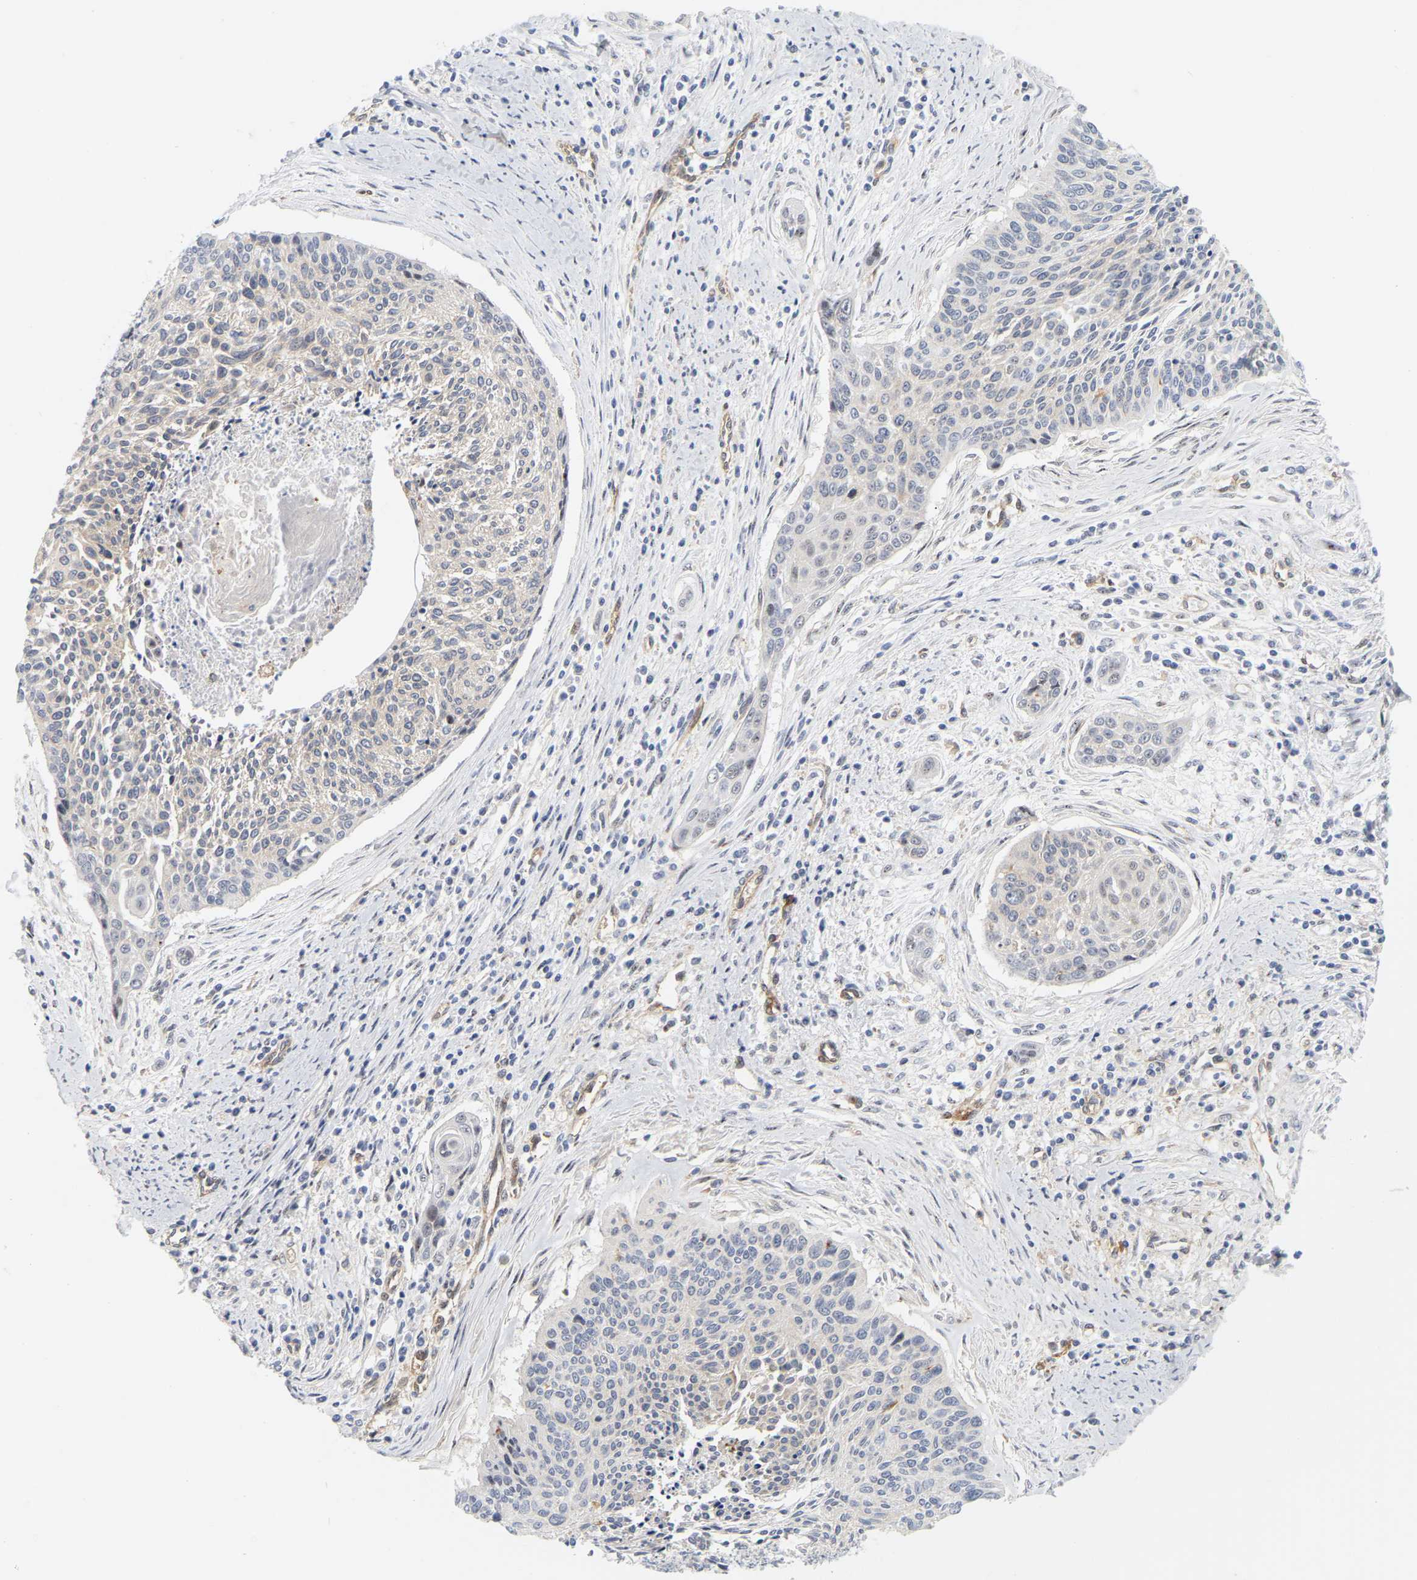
{"staining": {"intensity": "negative", "quantity": "none", "location": "none"}, "tissue": "cervical cancer", "cell_type": "Tumor cells", "image_type": "cancer", "snomed": [{"axis": "morphology", "description": "Squamous cell carcinoma, NOS"}, {"axis": "topography", "description": "Cervix"}], "caption": "Cervical cancer stained for a protein using immunohistochemistry (IHC) demonstrates no expression tumor cells.", "gene": "RAPH1", "patient": {"sex": "female", "age": 55}}